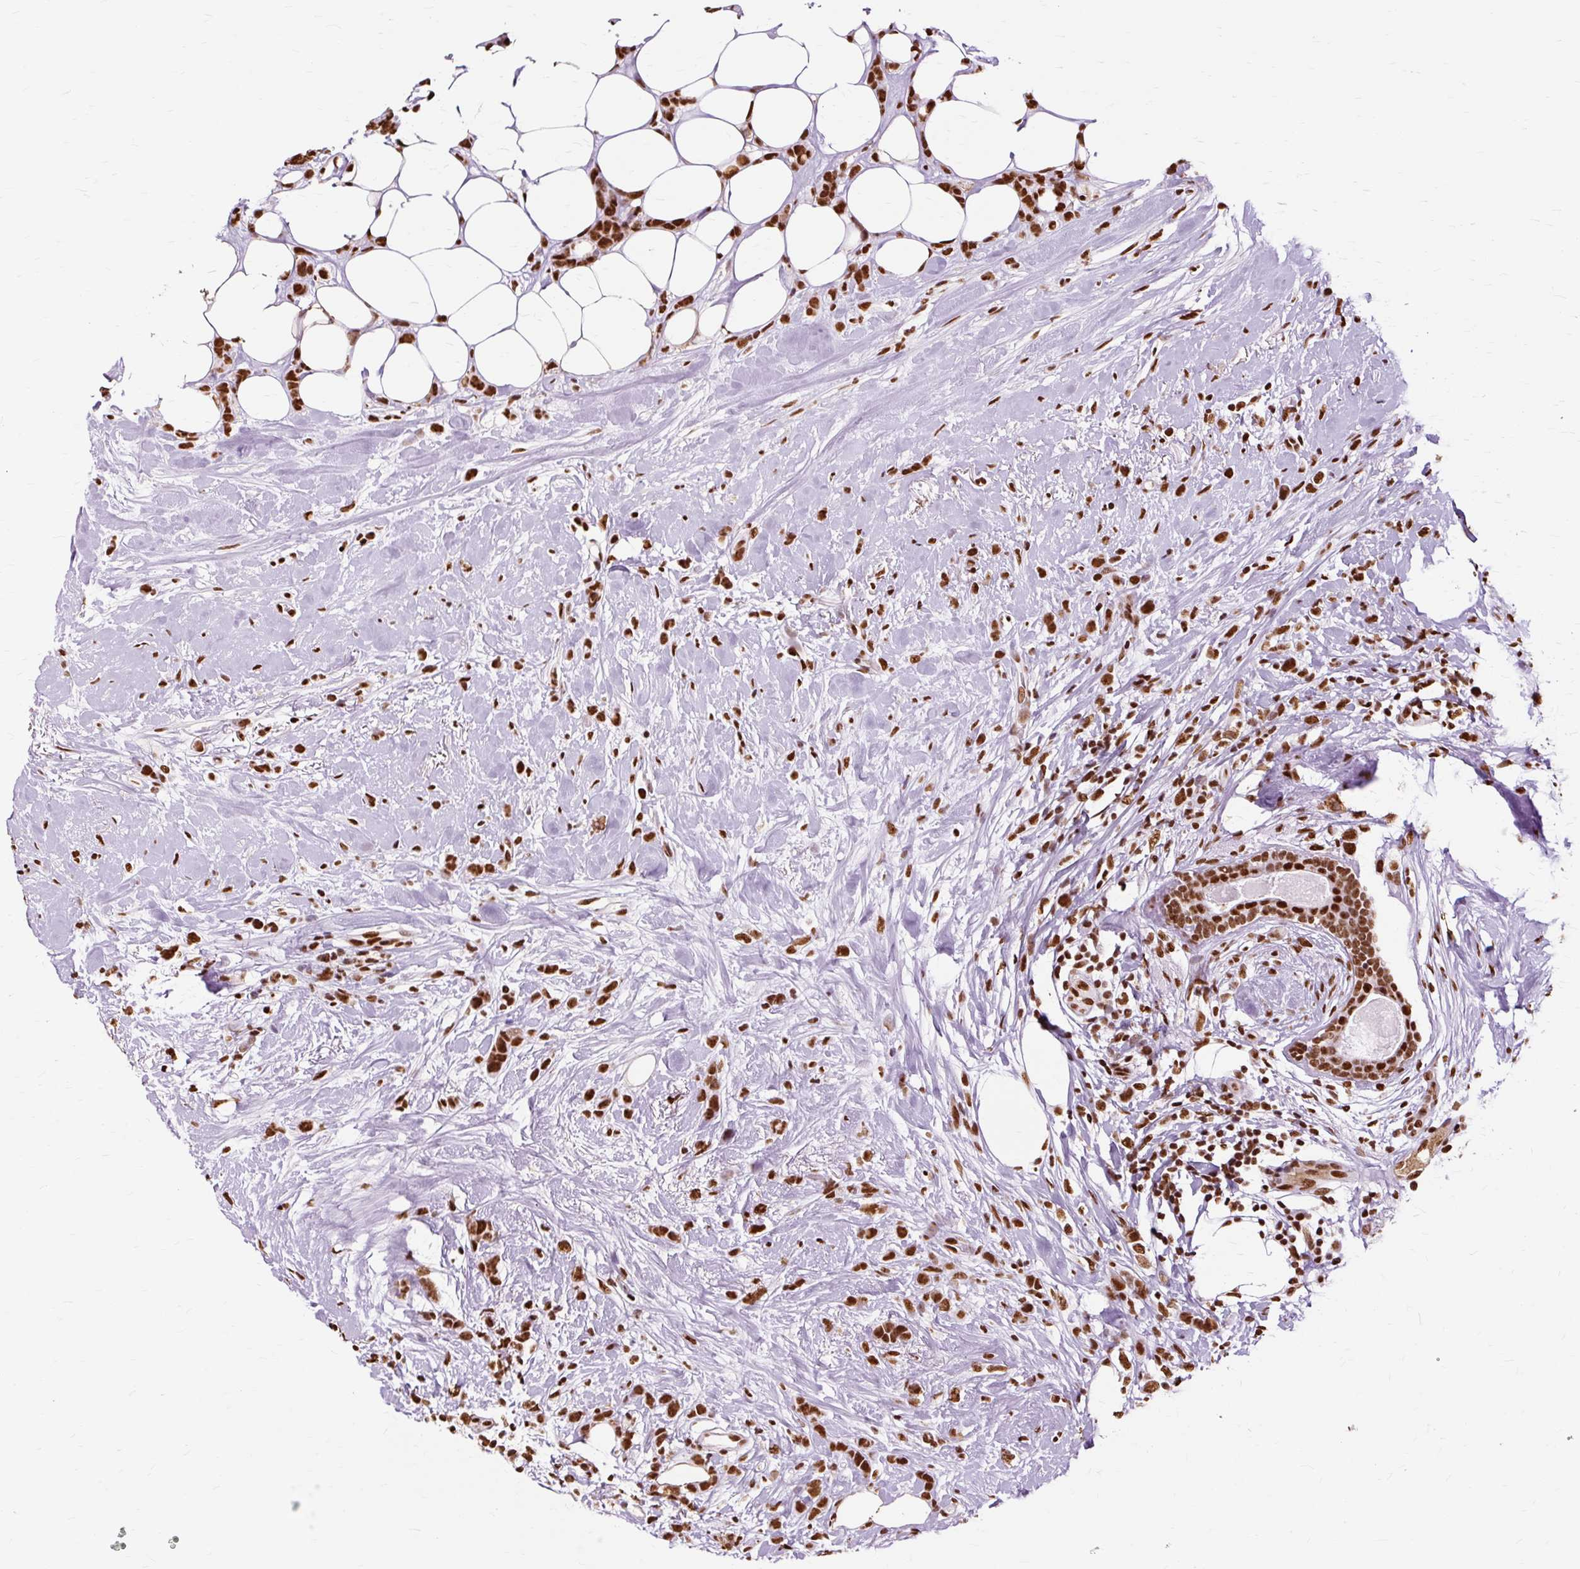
{"staining": {"intensity": "strong", "quantity": ">75%", "location": "nuclear"}, "tissue": "breast cancer", "cell_type": "Tumor cells", "image_type": "cancer", "snomed": [{"axis": "morphology", "description": "Duct carcinoma"}, {"axis": "topography", "description": "Breast"}], "caption": "The micrograph shows a brown stain indicating the presence of a protein in the nuclear of tumor cells in breast infiltrating ductal carcinoma.", "gene": "XRCC6", "patient": {"sex": "female", "age": 80}}